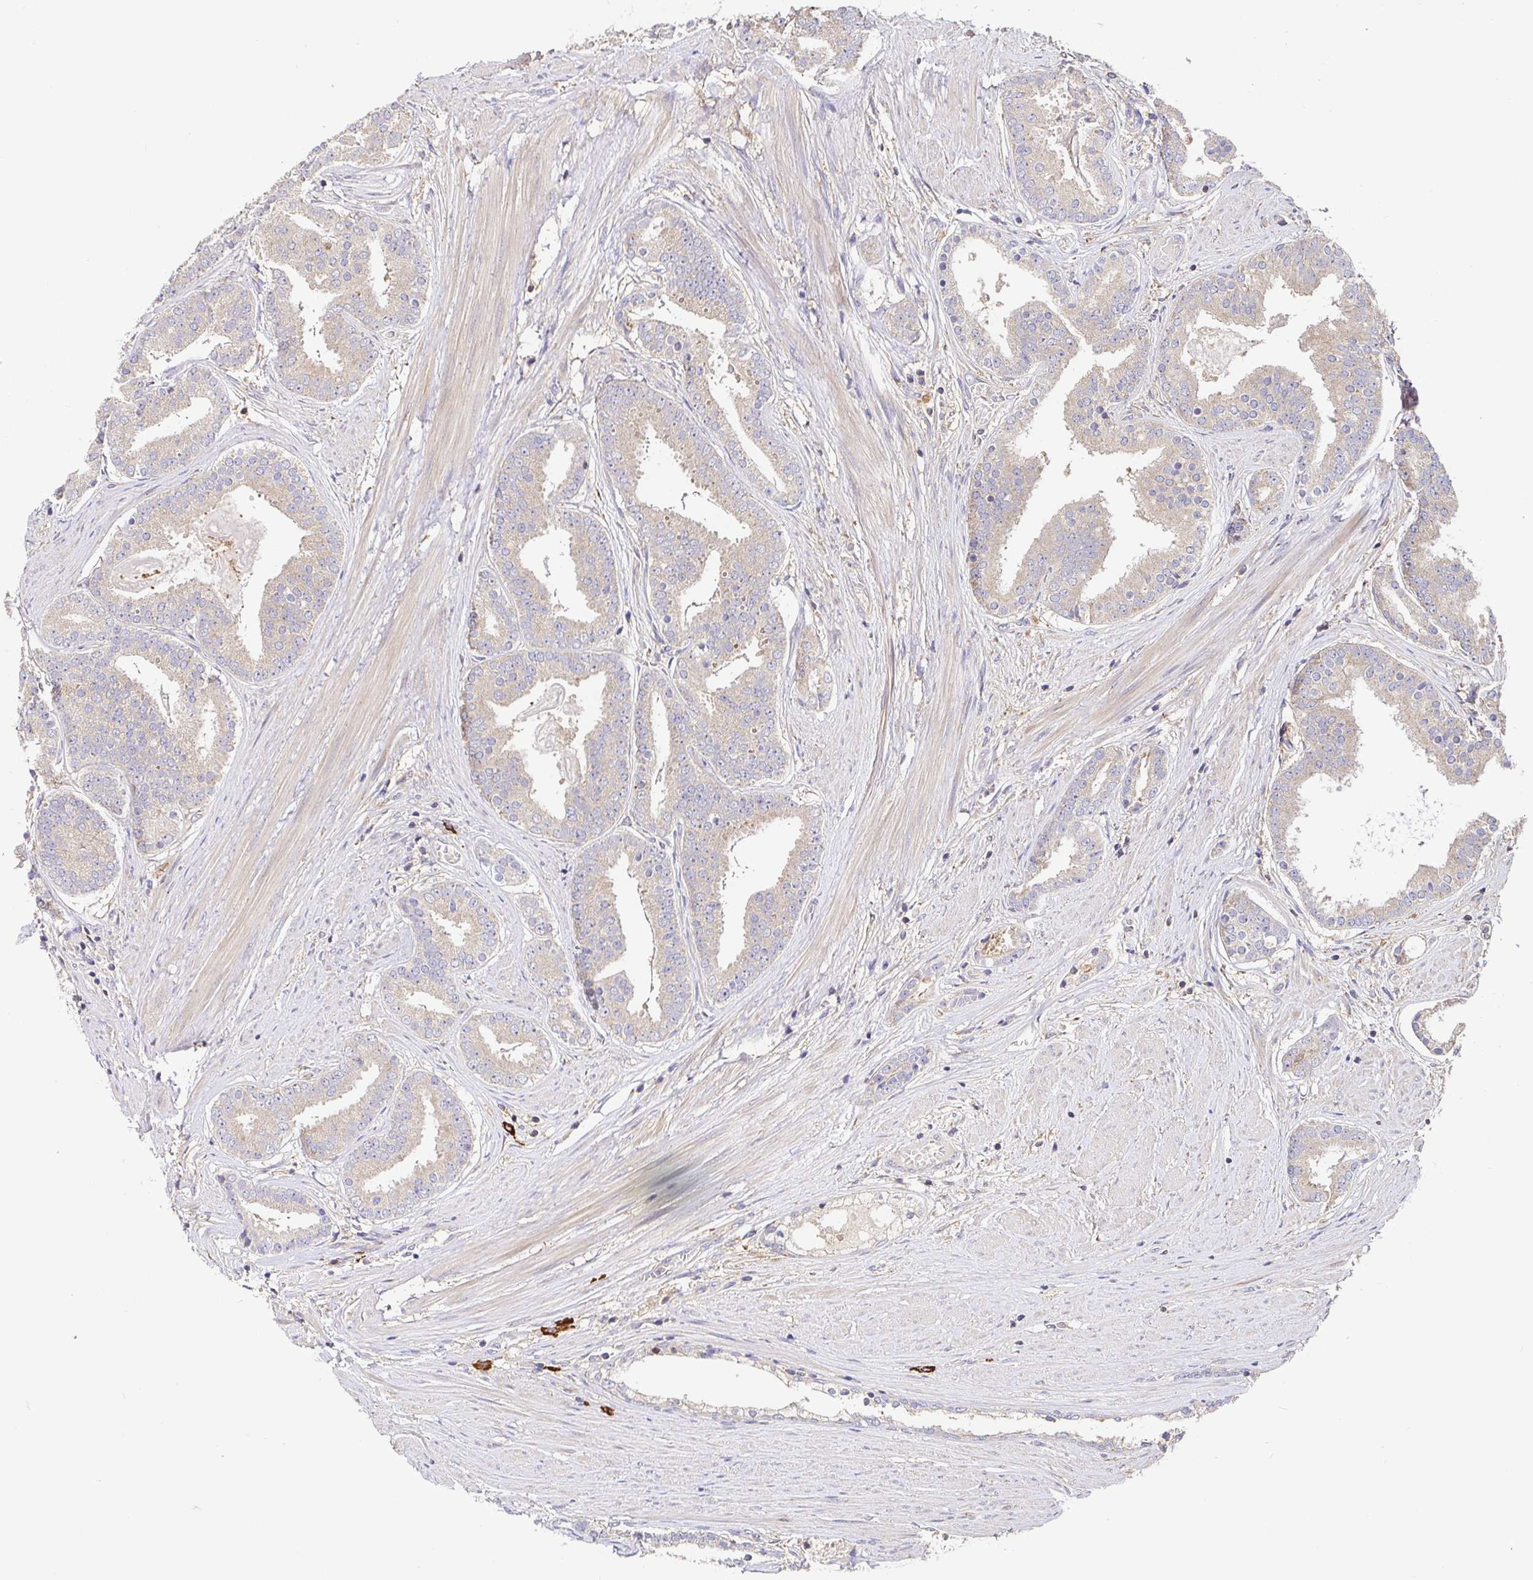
{"staining": {"intensity": "negative", "quantity": "none", "location": "none"}, "tissue": "prostate cancer", "cell_type": "Tumor cells", "image_type": "cancer", "snomed": [{"axis": "morphology", "description": "Adenocarcinoma, High grade"}, {"axis": "topography", "description": "Prostate"}], "caption": "Tumor cells are negative for brown protein staining in prostate cancer.", "gene": "HAGH", "patient": {"sex": "male", "age": 63}}